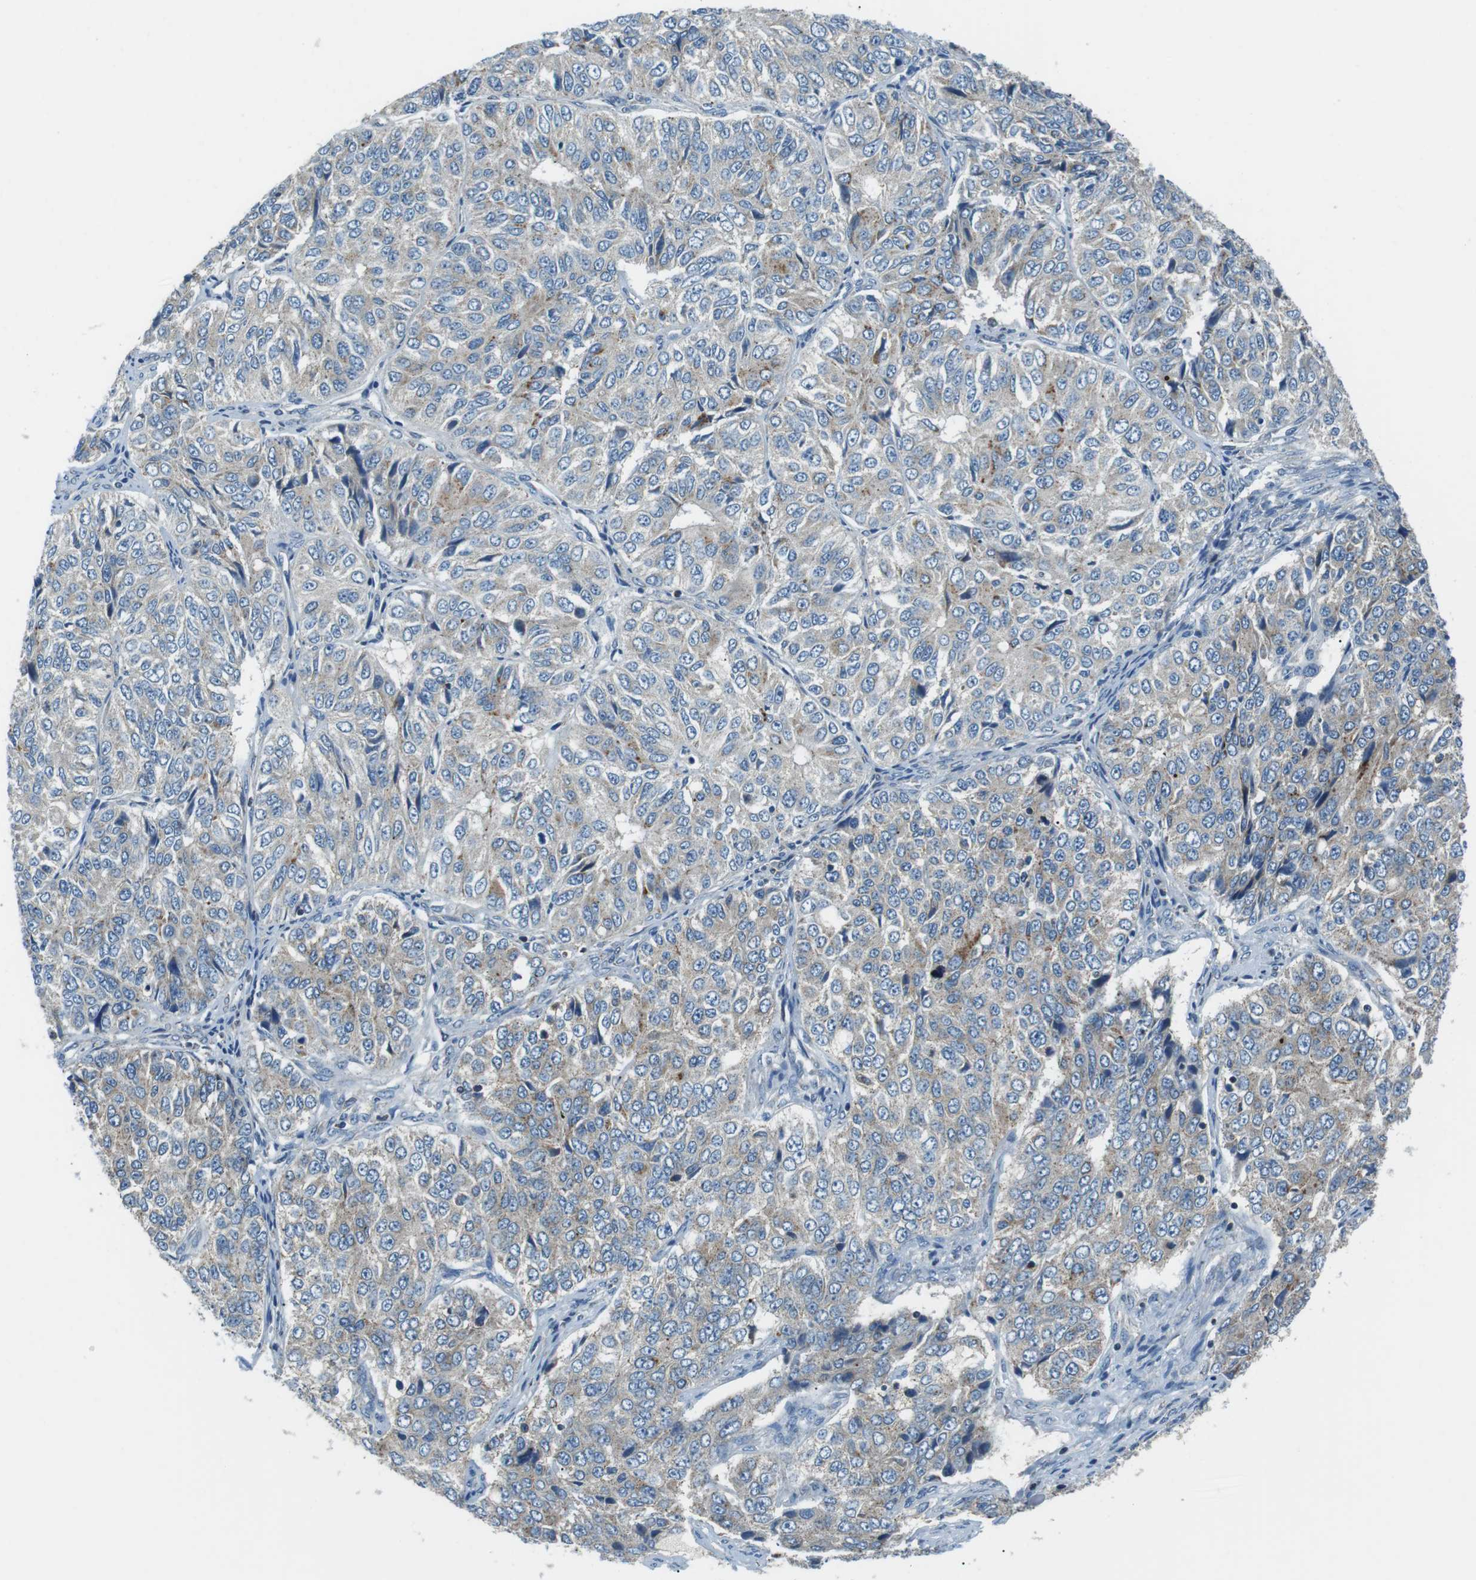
{"staining": {"intensity": "weak", "quantity": "<25%", "location": "cytoplasmic/membranous"}, "tissue": "ovarian cancer", "cell_type": "Tumor cells", "image_type": "cancer", "snomed": [{"axis": "morphology", "description": "Carcinoma, endometroid"}, {"axis": "topography", "description": "Ovary"}], "caption": "IHC micrograph of neoplastic tissue: human ovarian cancer (endometroid carcinoma) stained with DAB demonstrates no significant protein positivity in tumor cells.", "gene": "FAM3B", "patient": {"sex": "female", "age": 51}}